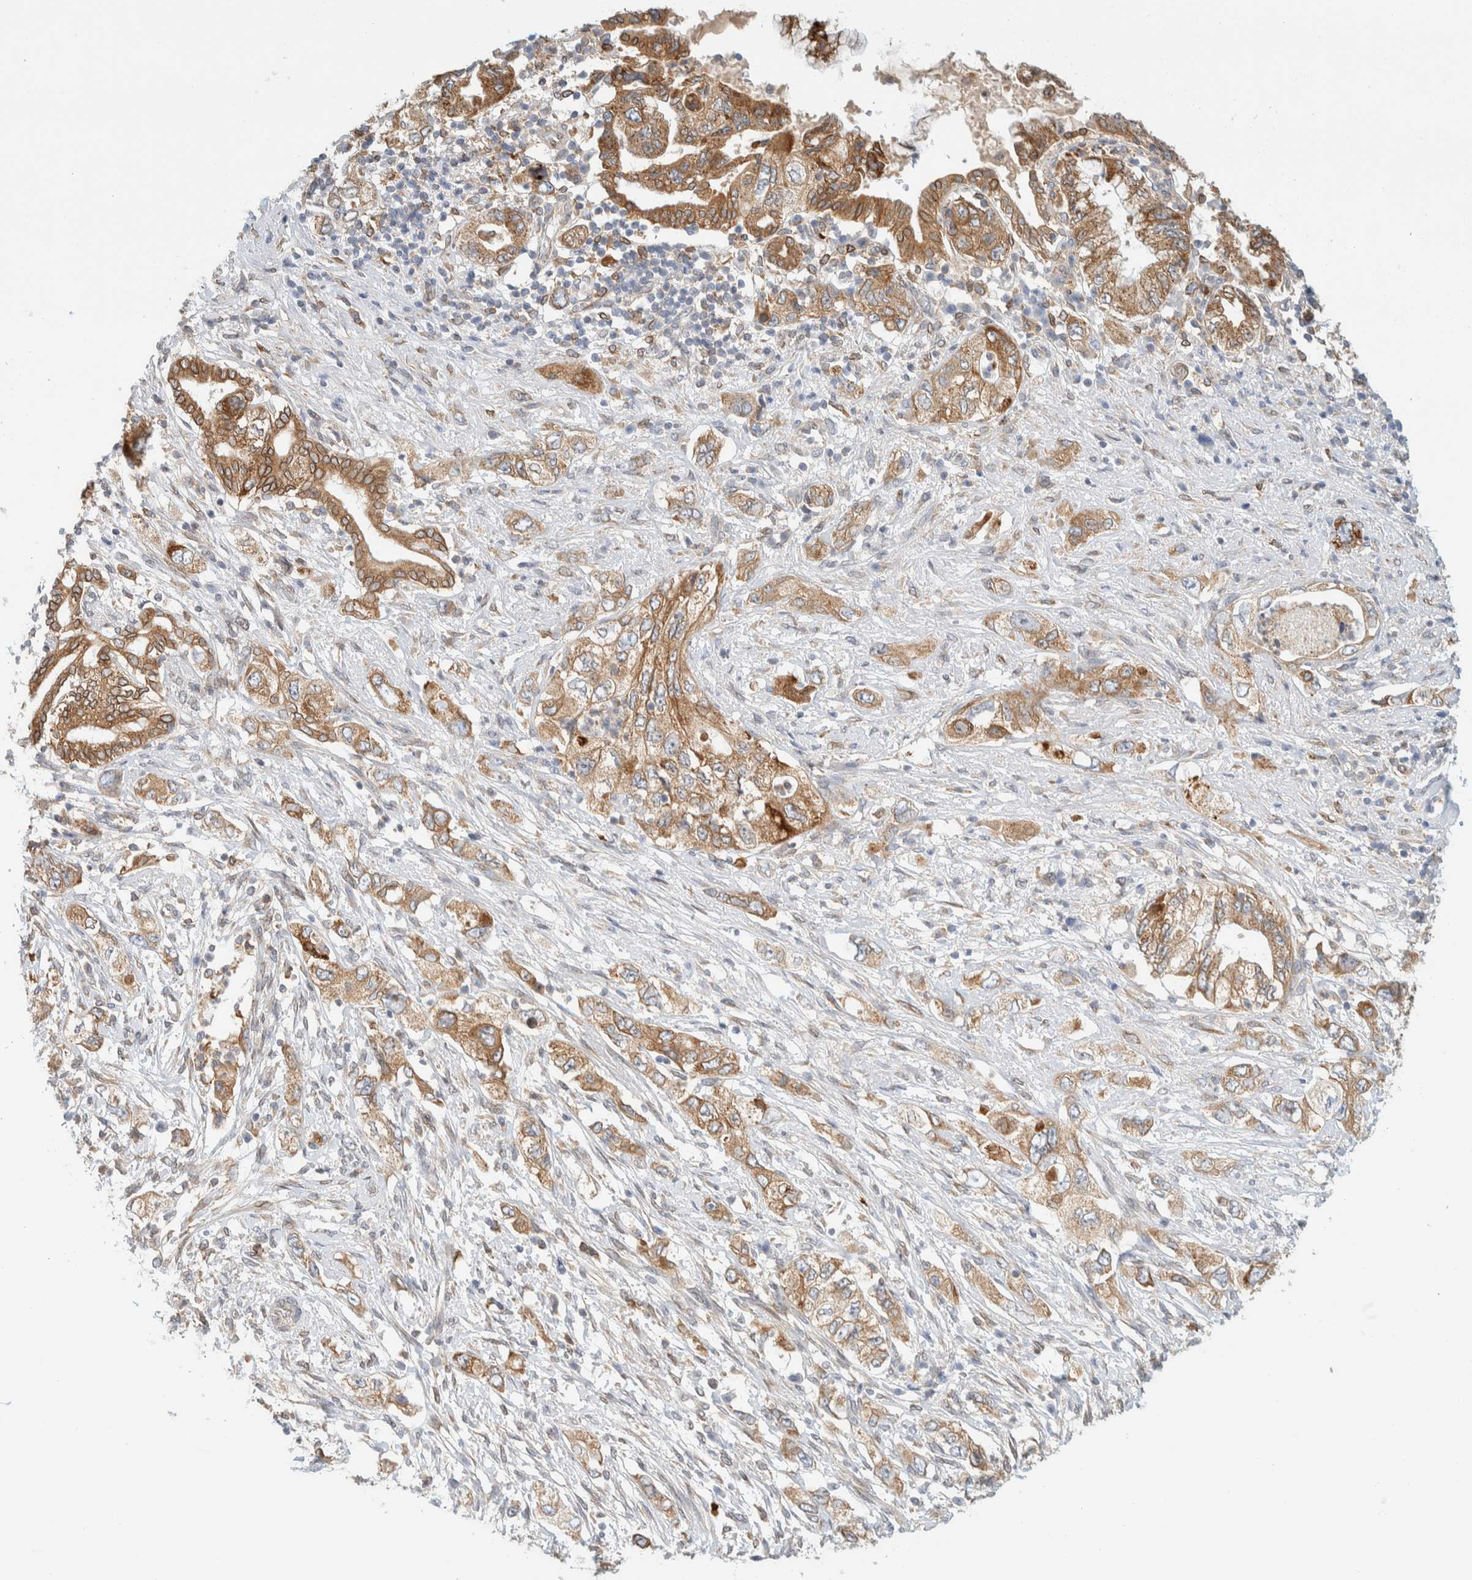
{"staining": {"intensity": "moderate", "quantity": ">75%", "location": "cytoplasmic/membranous"}, "tissue": "pancreatic cancer", "cell_type": "Tumor cells", "image_type": "cancer", "snomed": [{"axis": "morphology", "description": "Adenocarcinoma, NOS"}, {"axis": "topography", "description": "Pancreas"}], "caption": "Tumor cells exhibit medium levels of moderate cytoplasmic/membranous positivity in about >75% of cells in human adenocarcinoma (pancreatic). (IHC, brightfield microscopy, high magnification).", "gene": "NT5C", "patient": {"sex": "female", "age": 73}}